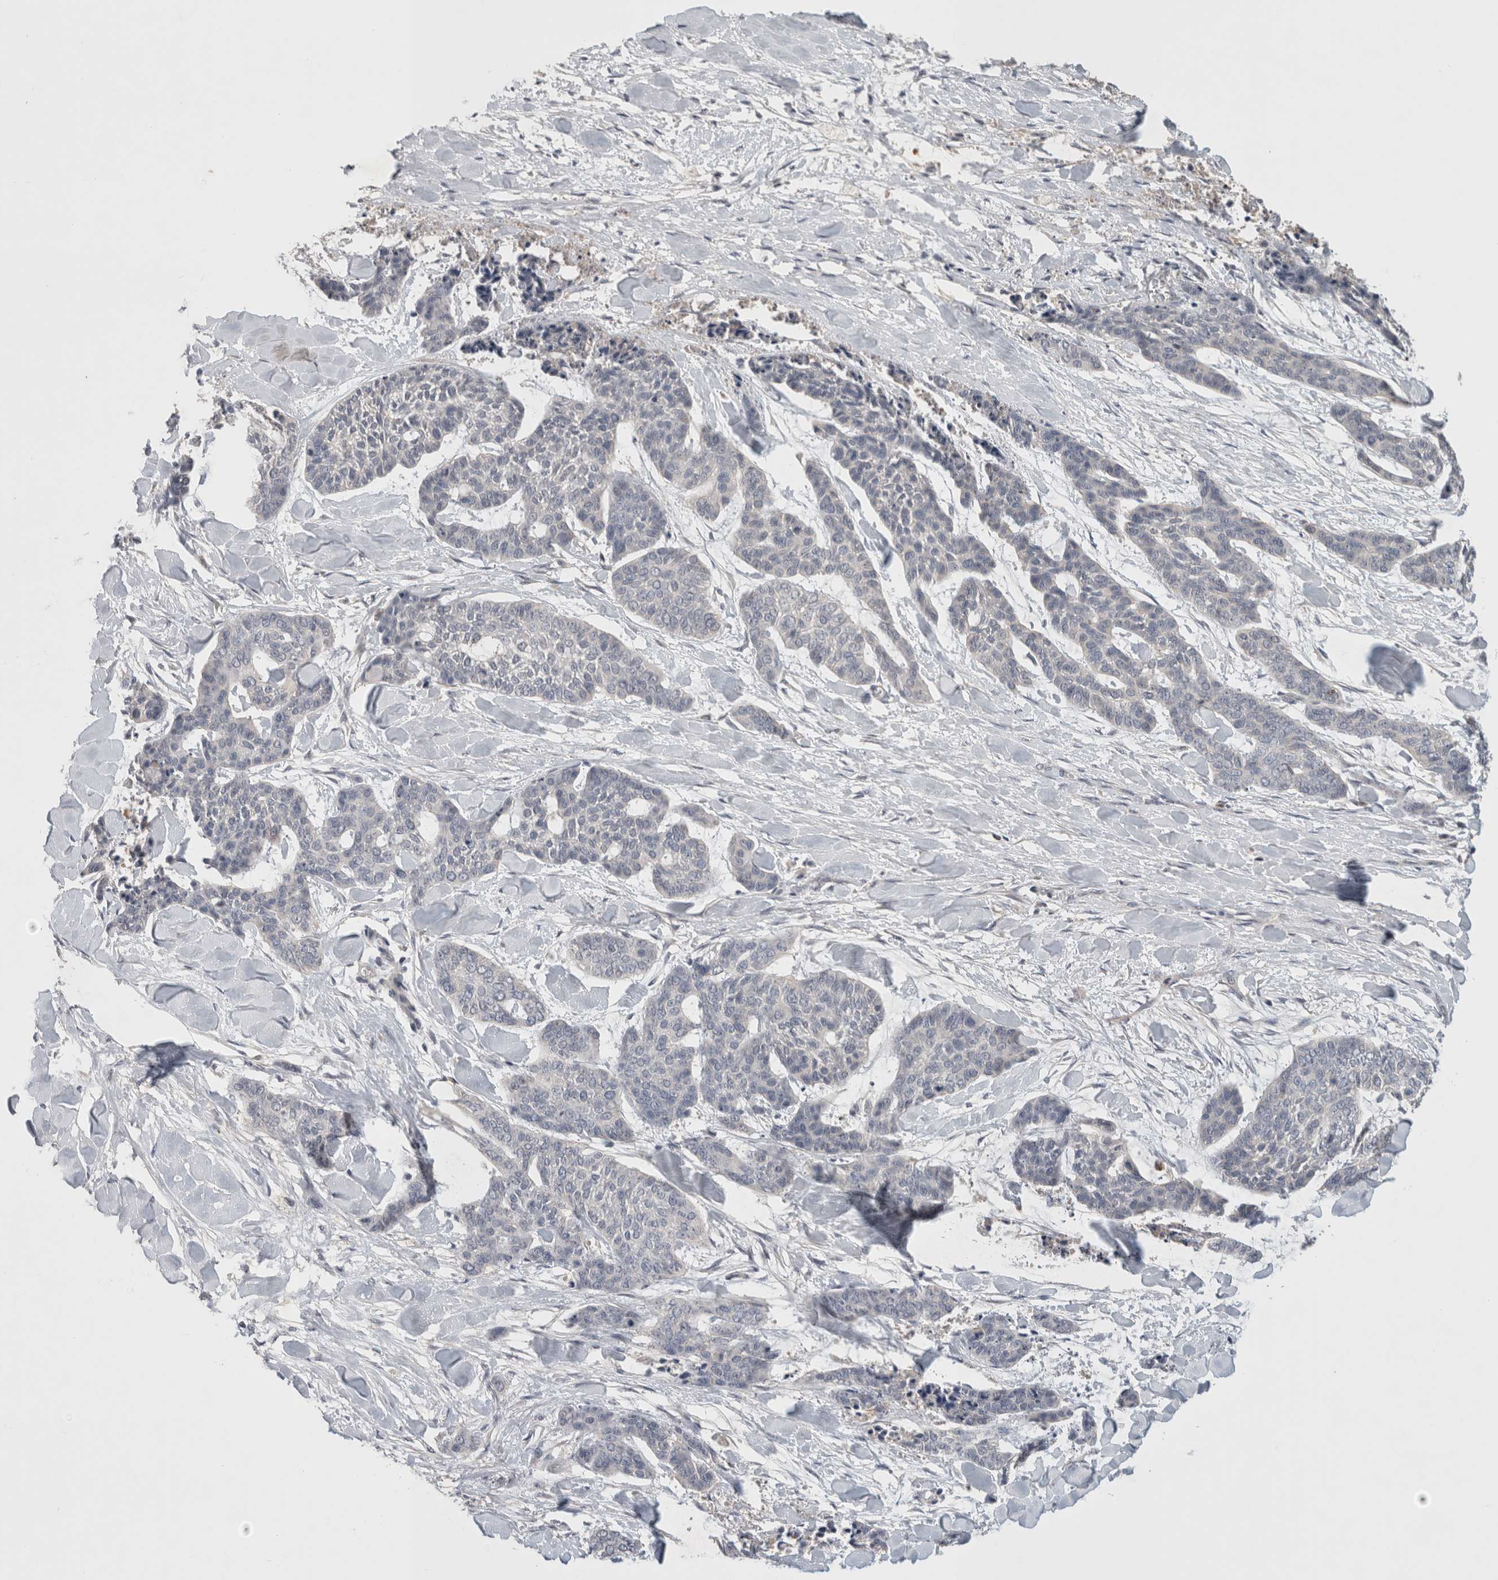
{"staining": {"intensity": "negative", "quantity": "none", "location": "none"}, "tissue": "skin cancer", "cell_type": "Tumor cells", "image_type": "cancer", "snomed": [{"axis": "morphology", "description": "Basal cell carcinoma"}, {"axis": "topography", "description": "Skin"}], "caption": "Immunohistochemistry (IHC) histopathology image of neoplastic tissue: skin cancer stained with DAB (3,3'-diaminobenzidine) exhibits no significant protein expression in tumor cells. The staining was performed using DAB (3,3'-diaminobenzidine) to visualize the protein expression in brown, while the nuclei were stained in blue with hematoxylin (Magnification: 20x).", "gene": "GFRA2", "patient": {"sex": "female", "age": 64}}